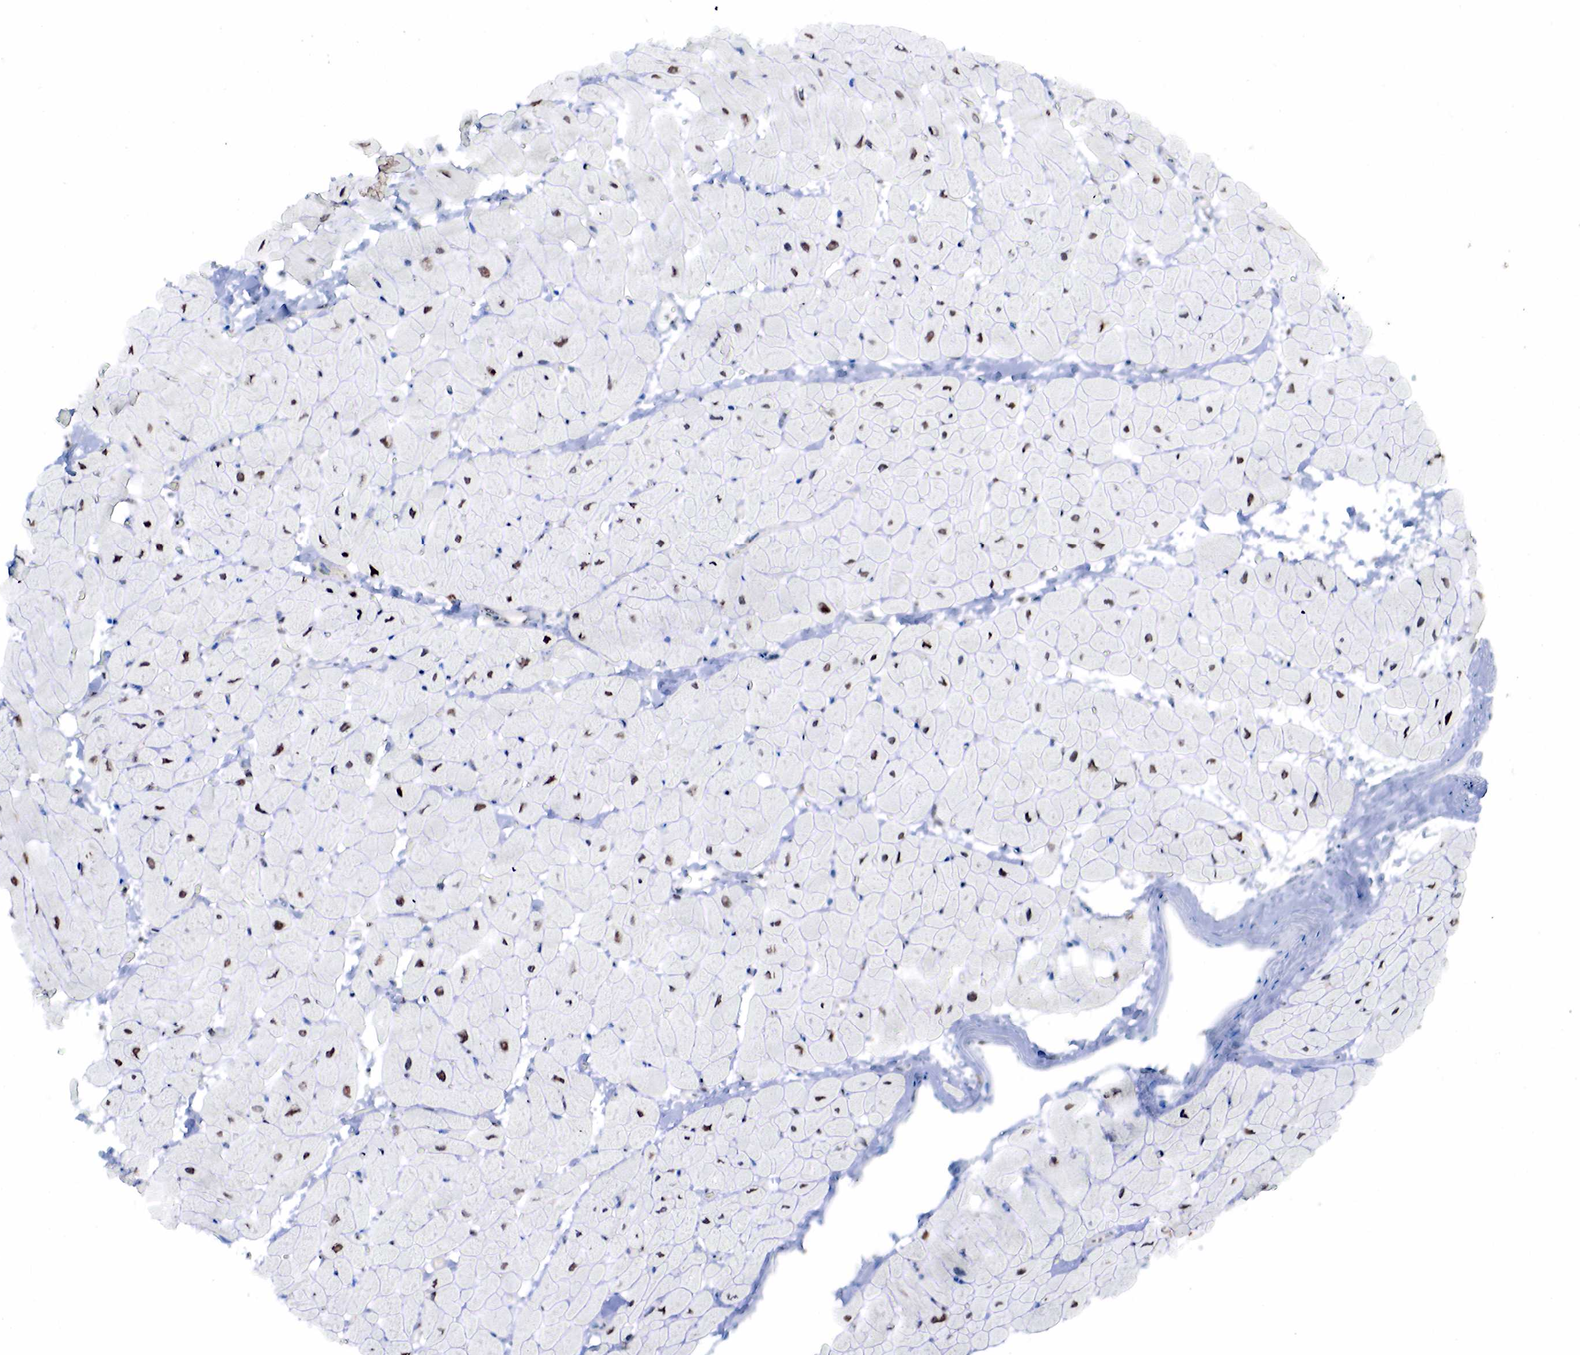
{"staining": {"intensity": "moderate", "quantity": "<25%", "location": "nuclear"}, "tissue": "heart muscle", "cell_type": "Cardiomyocytes", "image_type": "normal", "snomed": [{"axis": "morphology", "description": "Normal tissue, NOS"}, {"axis": "topography", "description": "Heart"}], "caption": "Heart muscle stained with IHC demonstrates moderate nuclear staining in about <25% of cardiomyocytes. The staining was performed using DAB to visualize the protein expression in brown, while the nuclei were stained in blue with hematoxylin (Magnification: 20x).", "gene": "PGR", "patient": {"sex": "male", "age": 45}}